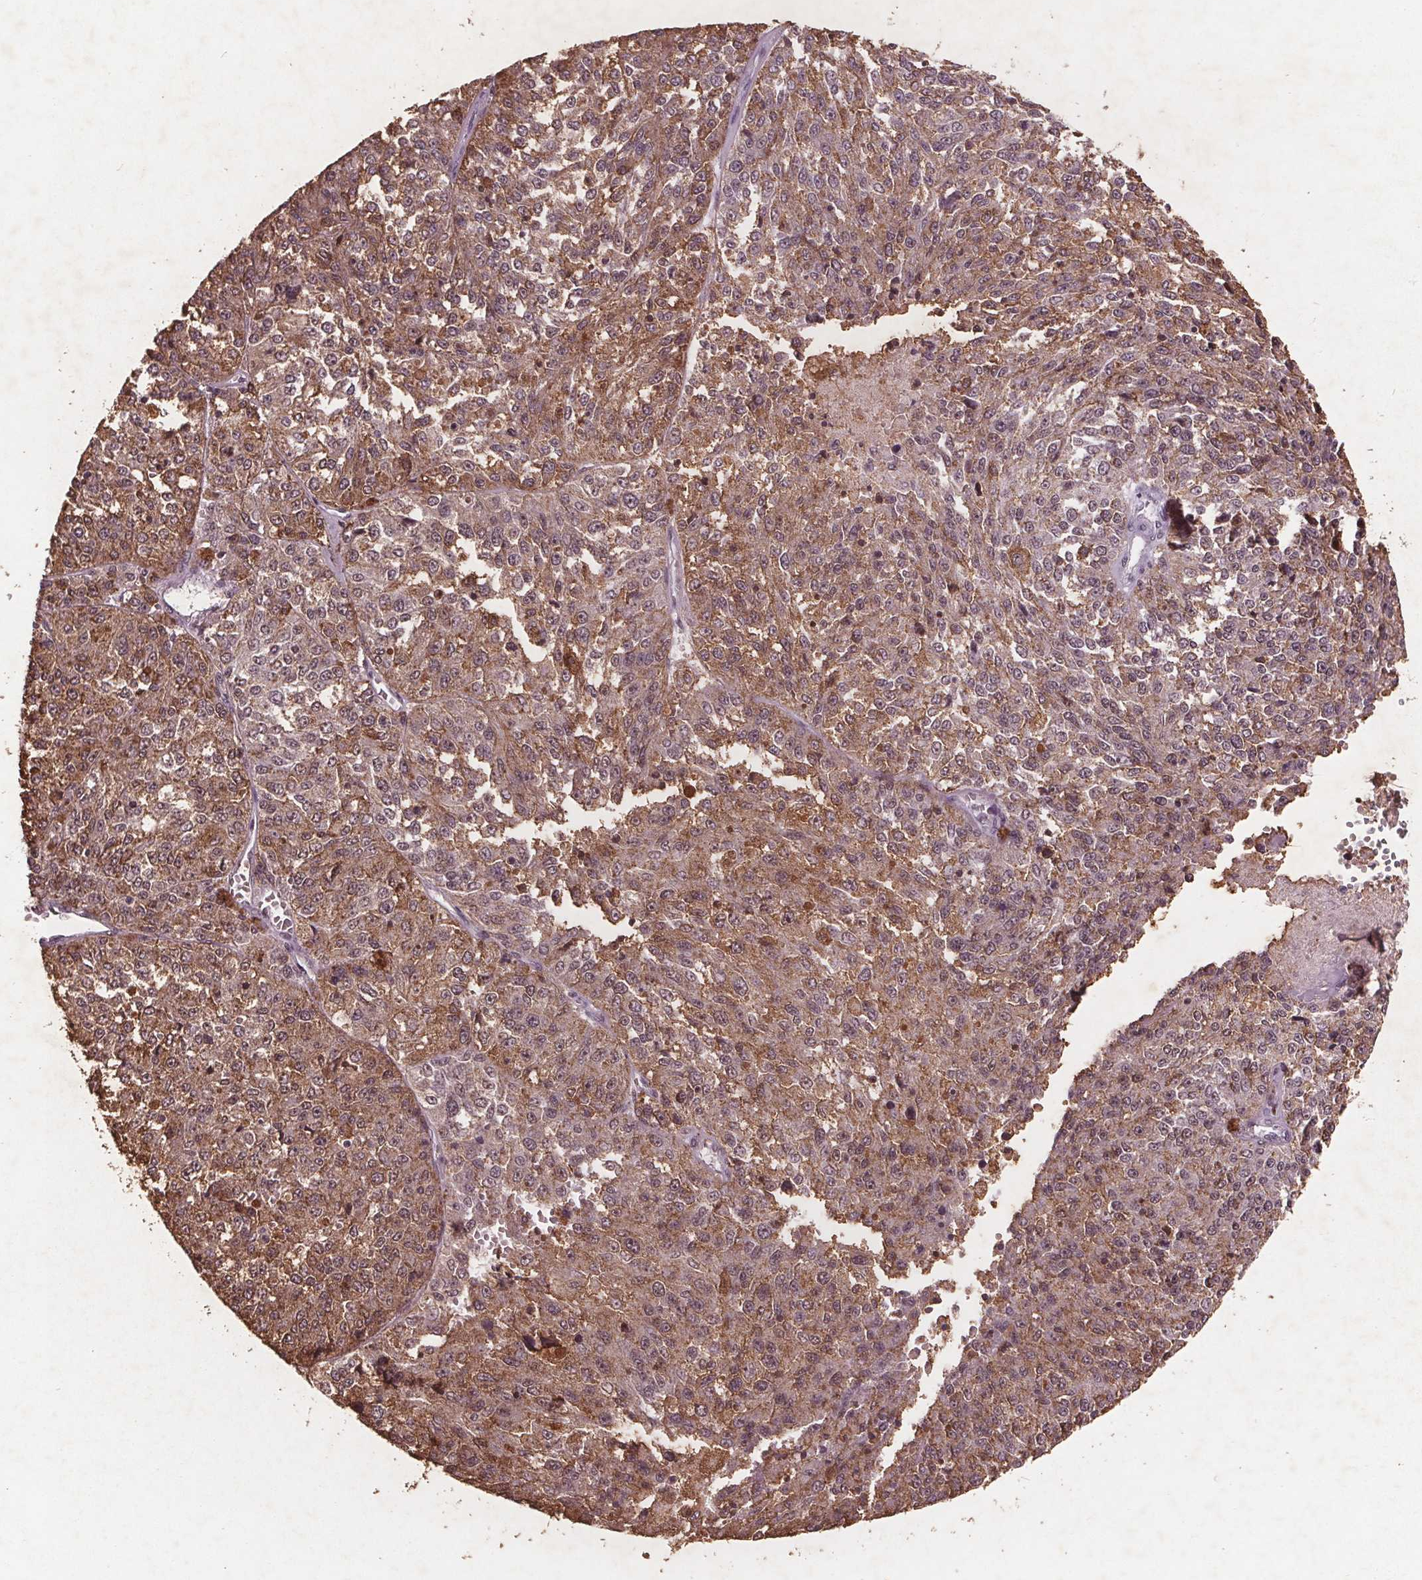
{"staining": {"intensity": "moderate", "quantity": ">75%", "location": "cytoplasmic/membranous,nuclear"}, "tissue": "melanoma", "cell_type": "Tumor cells", "image_type": "cancer", "snomed": [{"axis": "morphology", "description": "Malignant melanoma, Metastatic site"}, {"axis": "topography", "description": "Lymph node"}], "caption": "IHC micrograph of melanoma stained for a protein (brown), which reveals medium levels of moderate cytoplasmic/membranous and nuclear staining in about >75% of tumor cells.", "gene": "RPS6KA2", "patient": {"sex": "female", "age": 64}}